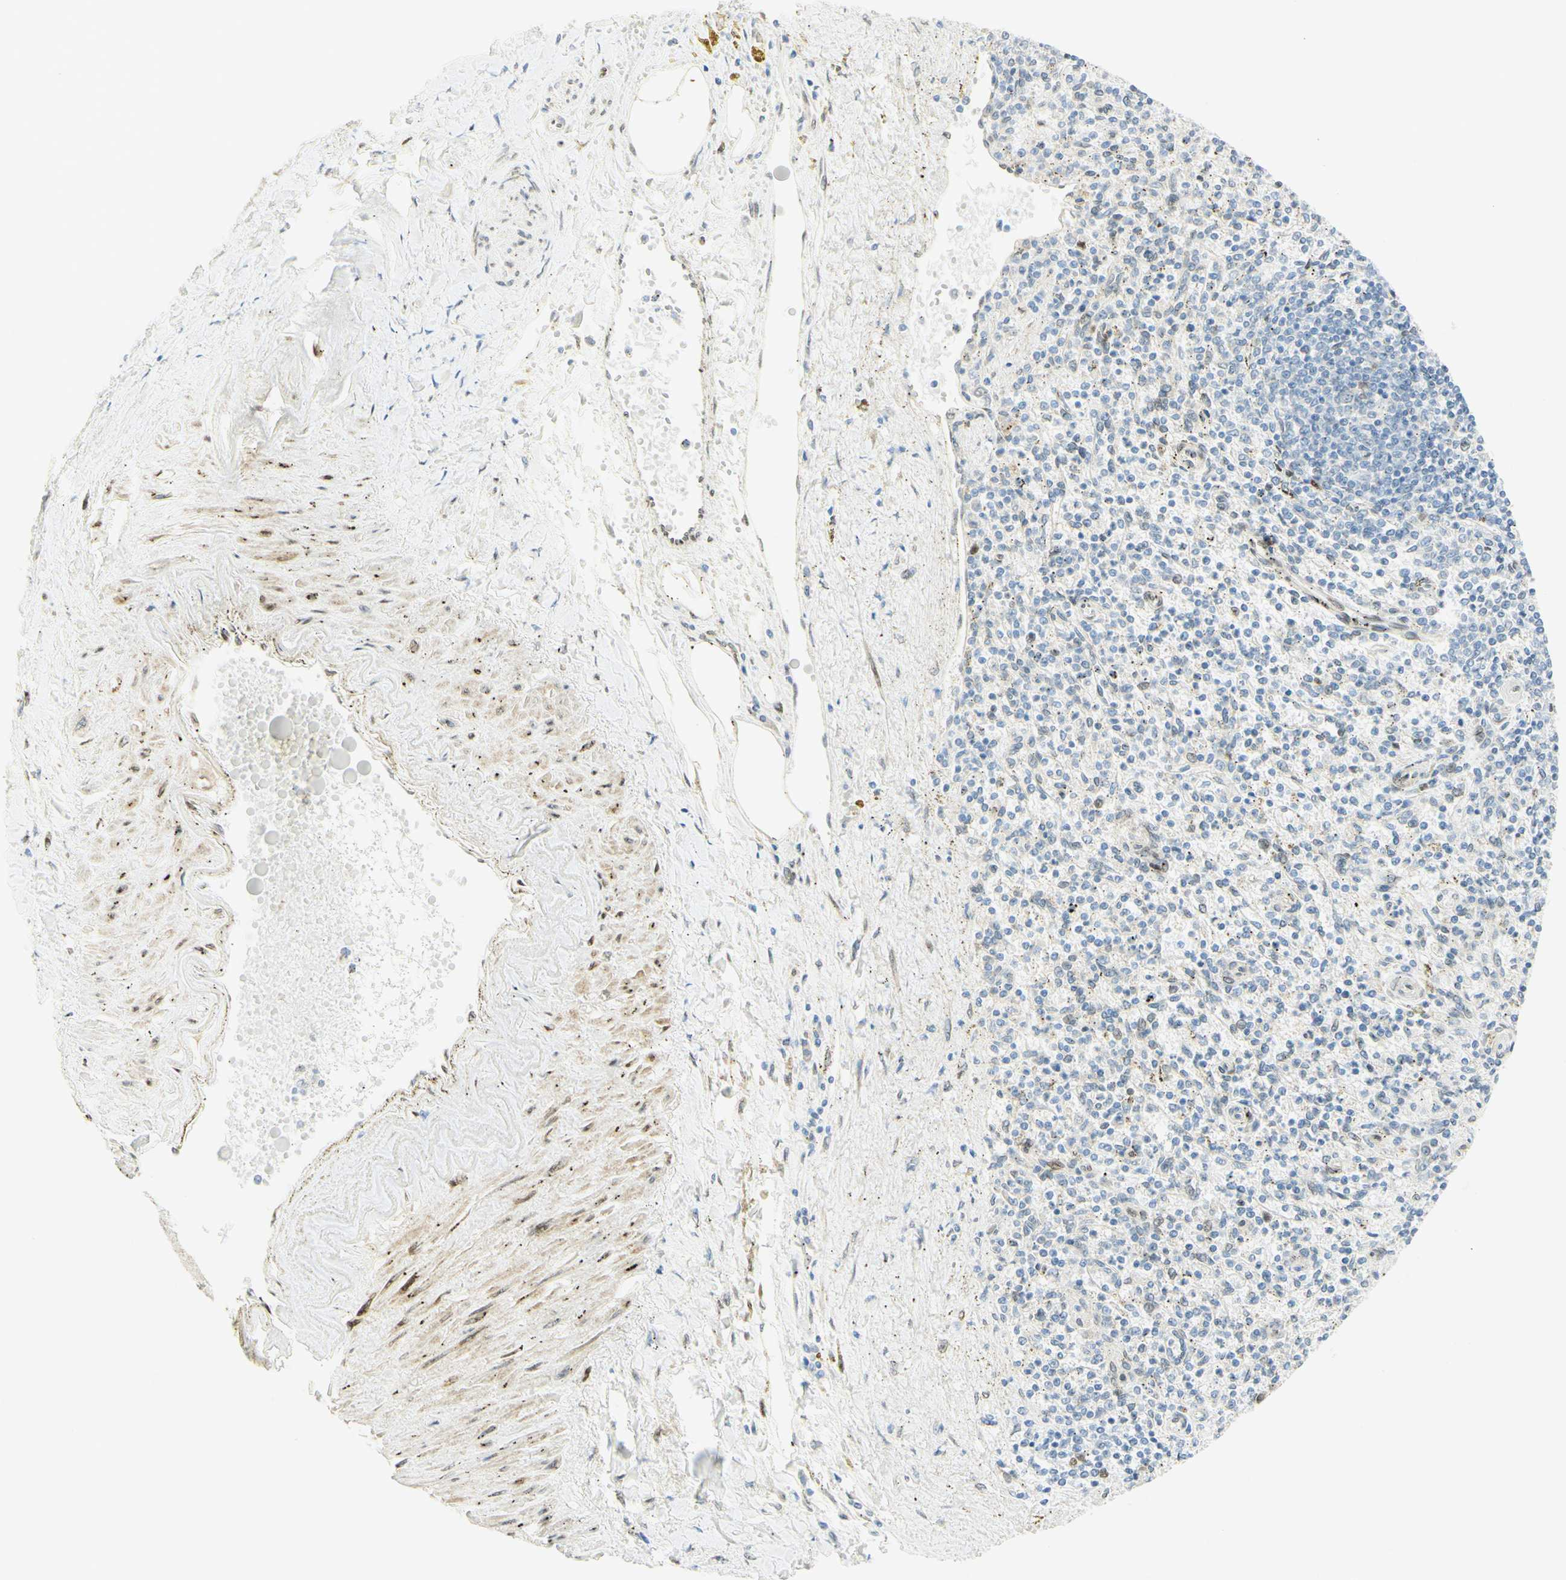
{"staining": {"intensity": "weak", "quantity": "25%-75%", "location": "nuclear"}, "tissue": "spleen", "cell_type": "Cells in red pulp", "image_type": "normal", "snomed": [{"axis": "morphology", "description": "Normal tissue, NOS"}, {"axis": "topography", "description": "Spleen"}], "caption": "The micrograph demonstrates staining of benign spleen, revealing weak nuclear protein positivity (brown color) within cells in red pulp. The staining is performed using DAB brown chromogen to label protein expression. The nuclei are counter-stained blue using hematoxylin.", "gene": "E2F1", "patient": {"sex": "male", "age": 72}}